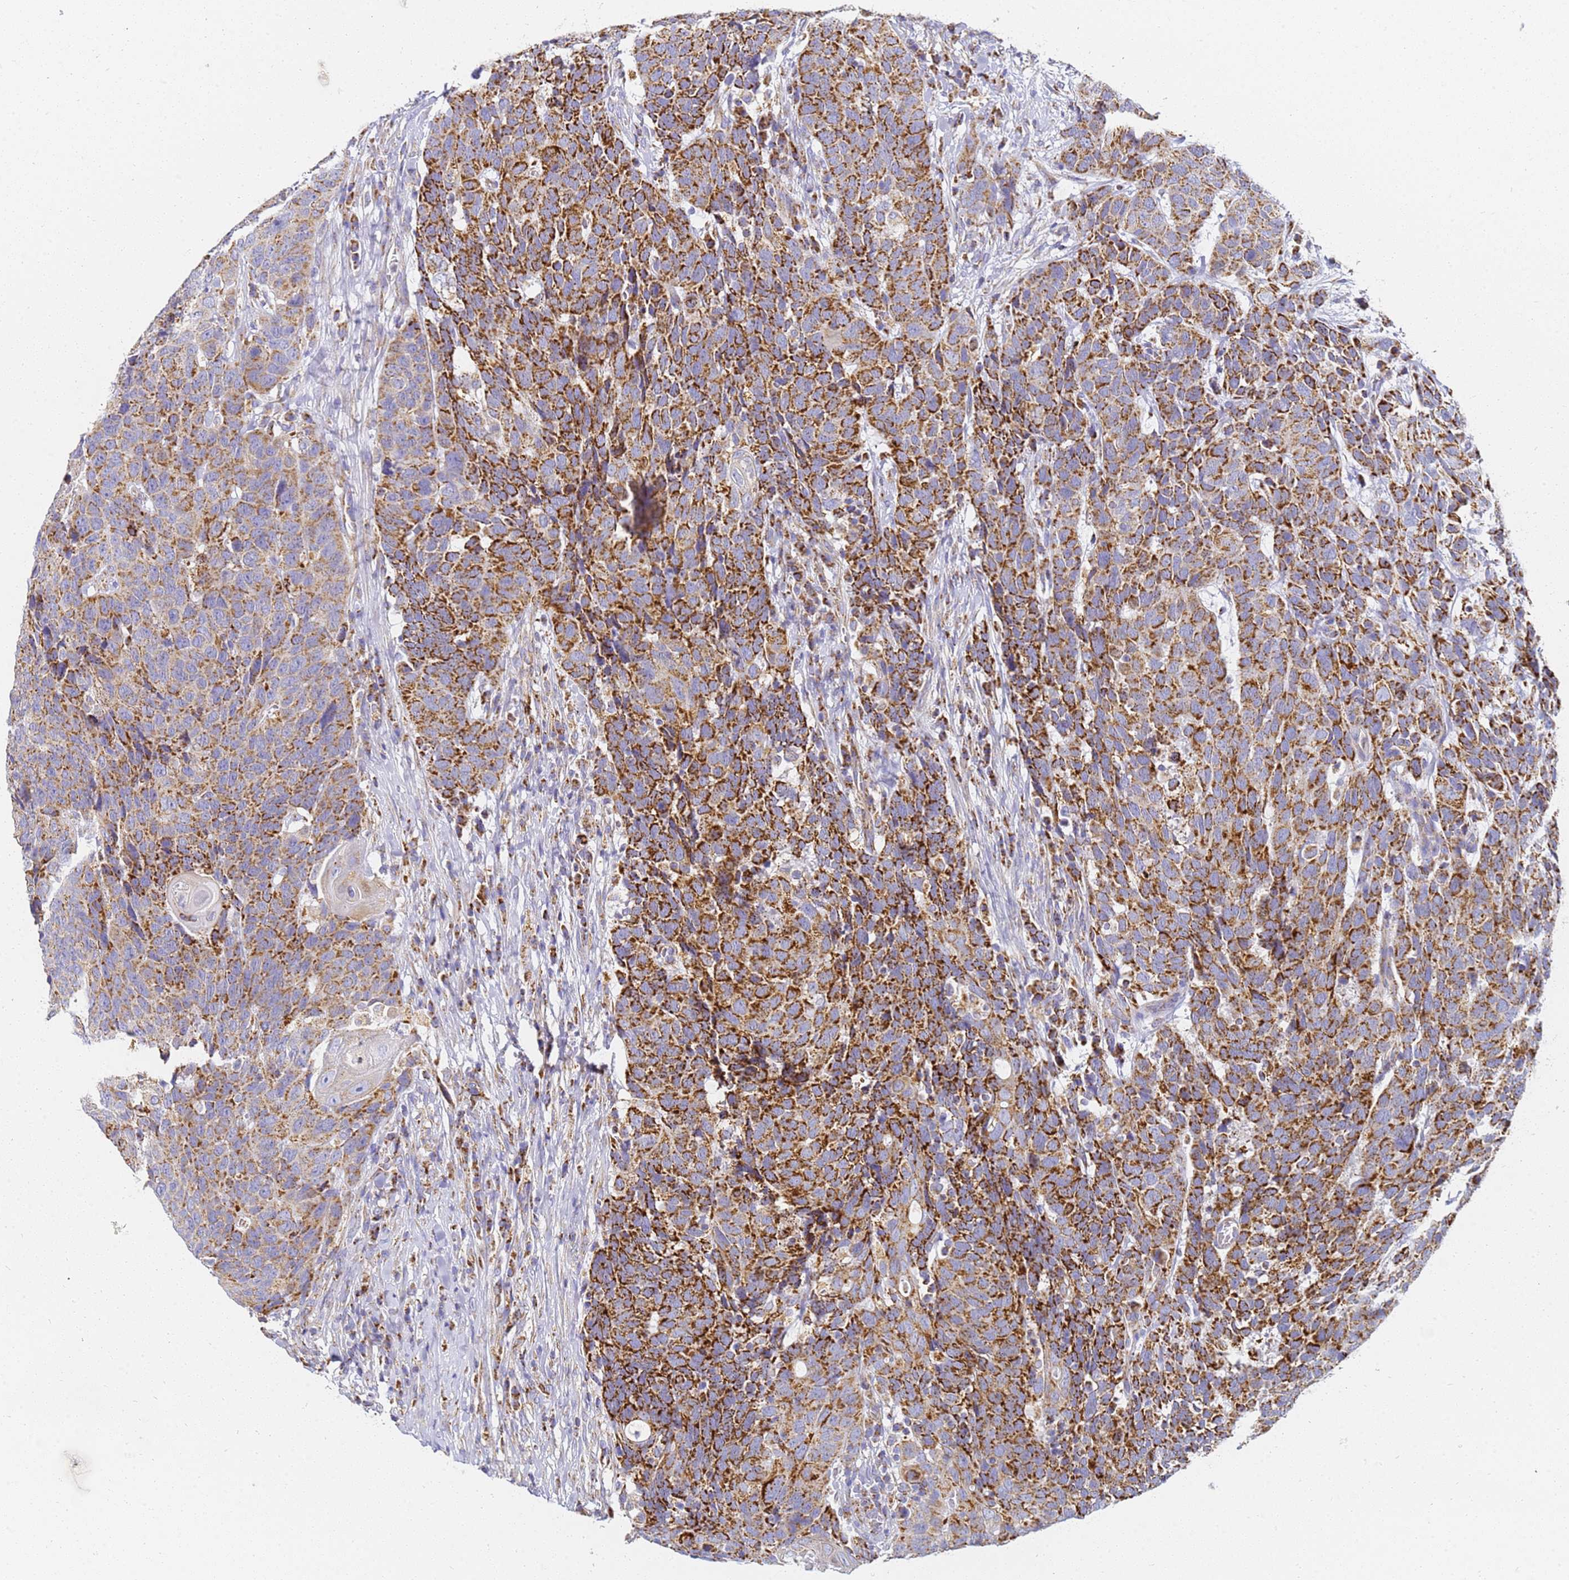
{"staining": {"intensity": "strong", "quantity": ">75%", "location": "cytoplasmic/membranous"}, "tissue": "head and neck cancer", "cell_type": "Tumor cells", "image_type": "cancer", "snomed": [{"axis": "morphology", "description": "Squamous cell carcinoma, NOS"}, {"axis": "topography", "description": "Head-Neck"}], "caption": "Human head and neck squamous cell carcinoma stained with a brown dye displays strong cytoplasmic/membranous positive staining in approximately >75% of tumor cells.", "gene": "CNIH4", "patient": {"sex": "male", "age": 66}}